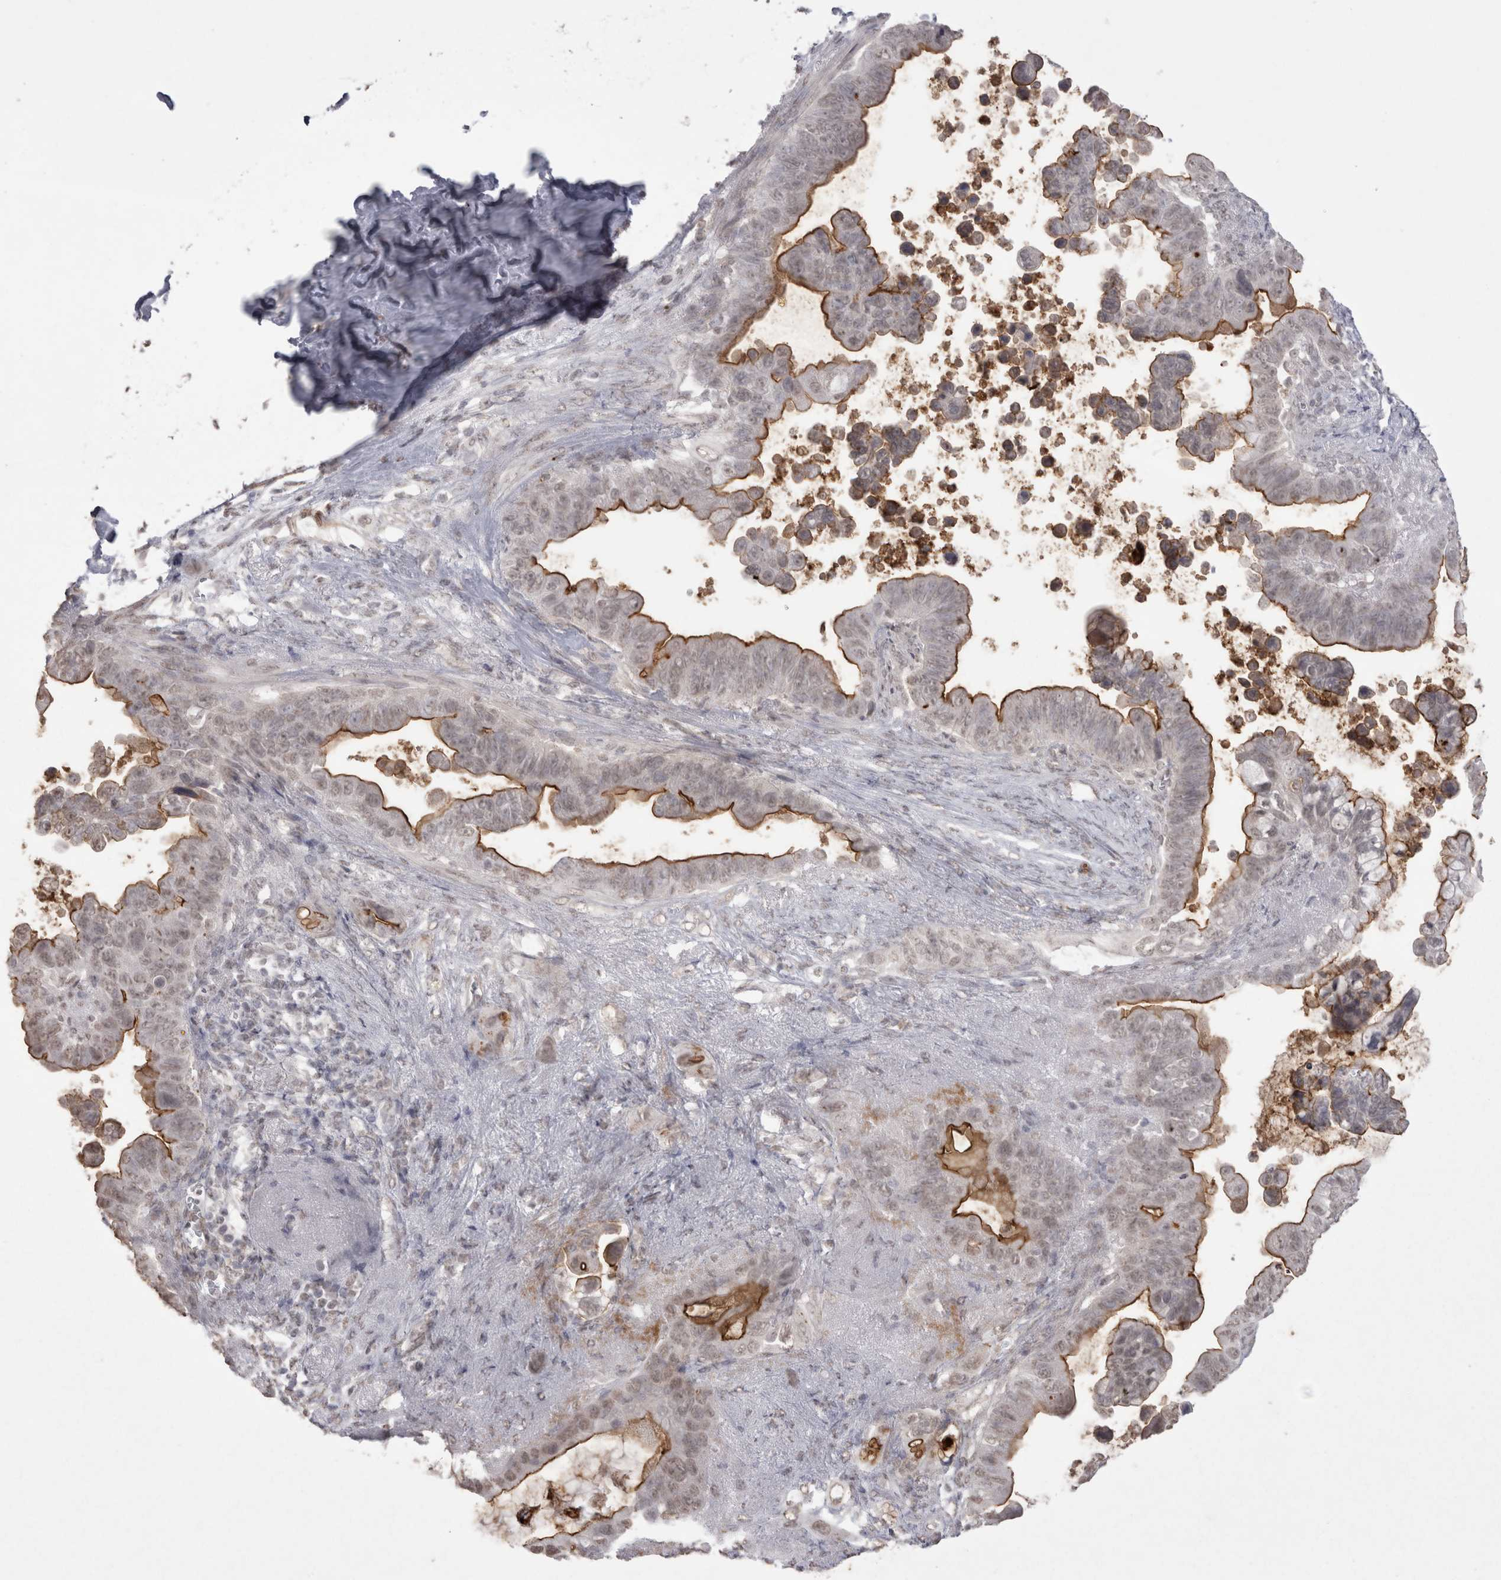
{"staining": {"intensity": "moderate", "quantity": "25%-75%", "location": "cytoplasmic/membranous"}, "tissue": "pancreatic cancer", "cell_type": "Tumor cells", "image_type": "cancer", "snomed": [{"axis": "morphology", "description": "Adenocarcinoma, NOS"}, {"axis": "topography", "description": "Pancreas"}], "caption": "A photomicrograph of human pancreatic adenocarcinoma stained for a protein displays moderate cytoplasmic/membranous brown staining in tumor cells. The staining is performed using DAB (3,3'-diaminobenzidine) brown chromogen to label protein expression. The nuclei are counter-stained blue using hematoxylin.", "gene": "DDX4", "patient": {"sex": "female", "age": 72}}